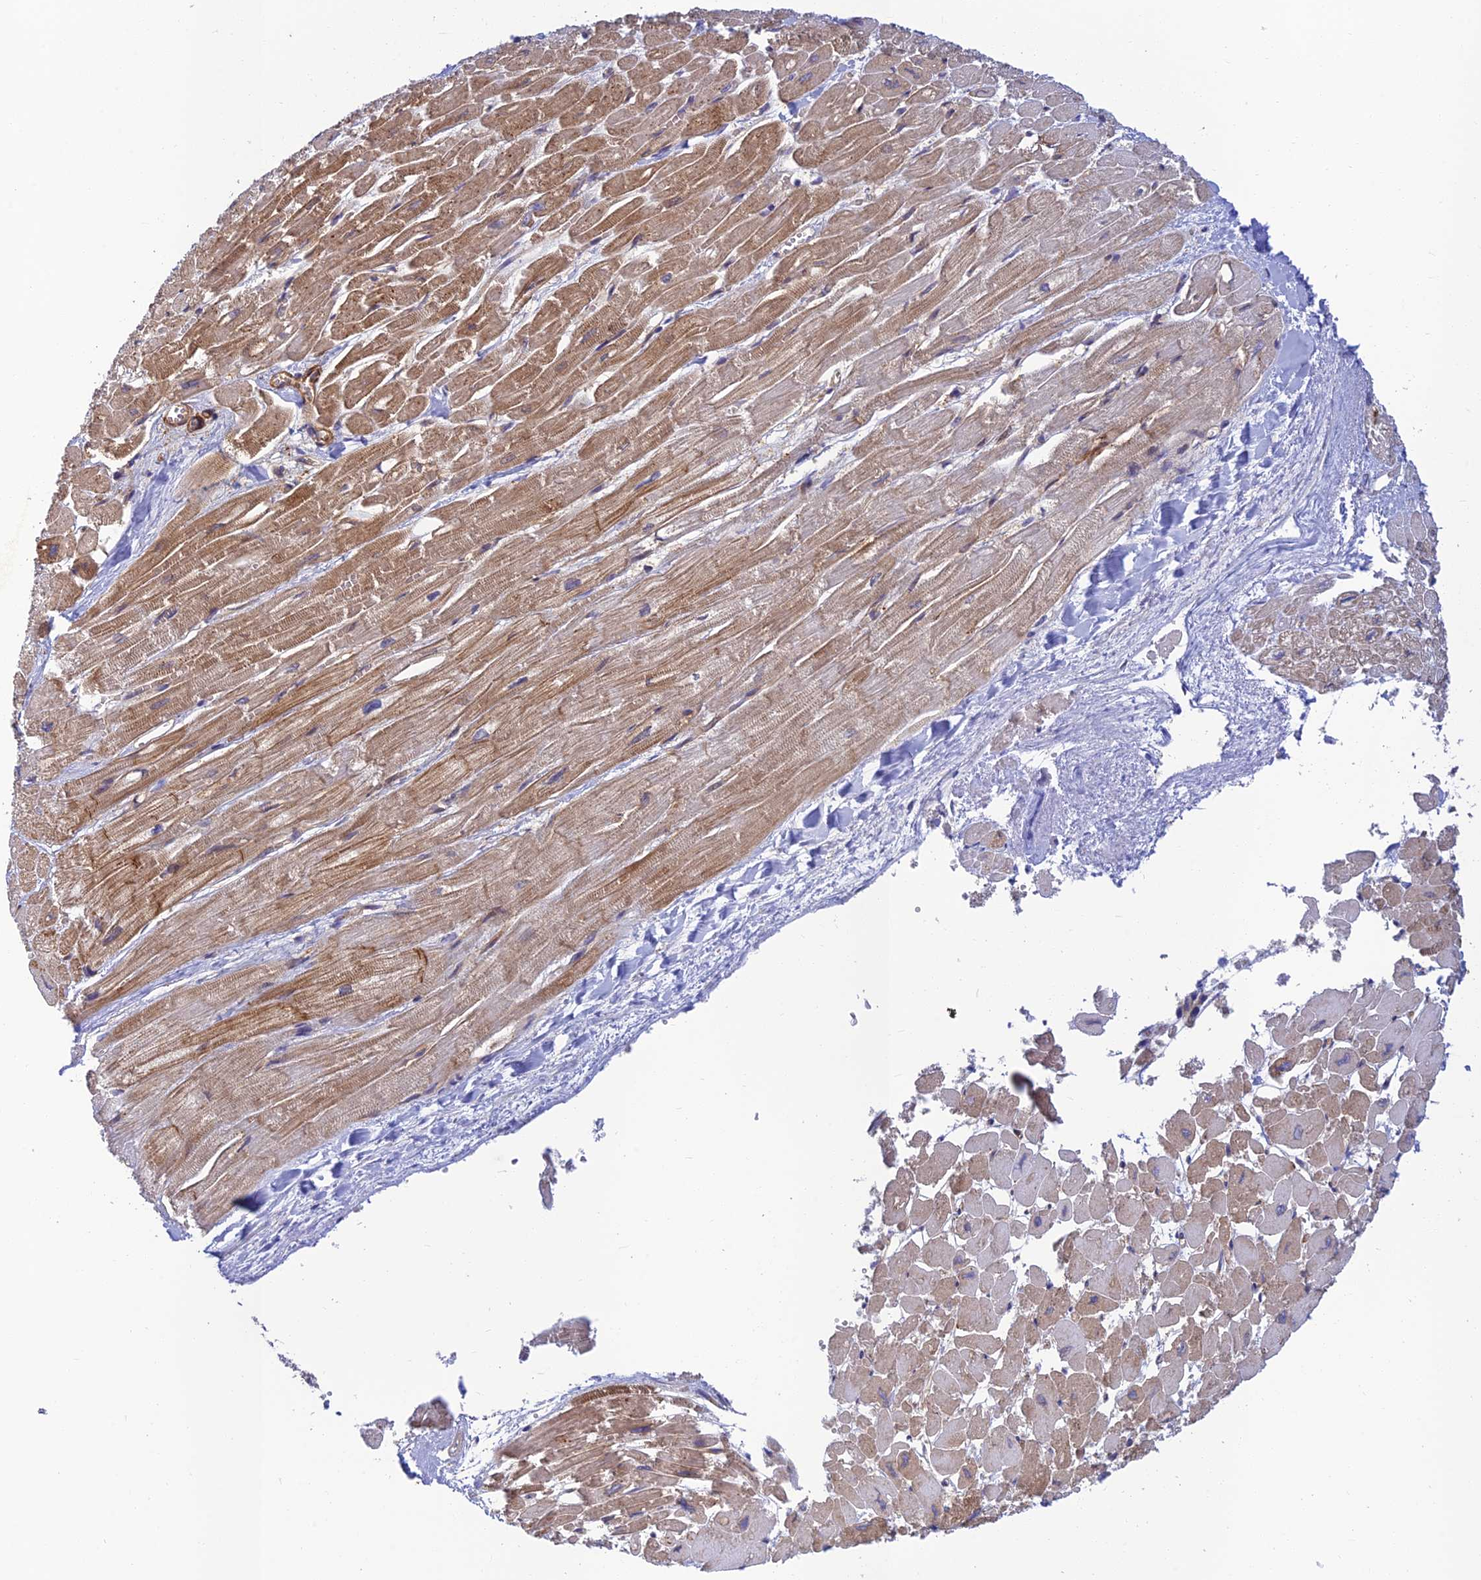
{"staining": {"intensity": "strong", "quantity": "25%-75%", "location": "cytoplasmic/membranous"}, "tissue": "heart muscle", "cell_type": "Cardiomyocytes", "image_type": "normal", "snomed": [{"axis": "morphology", "description": "Normal tissue, NOS"}, {"axis": "topography", "description": "Heart"}], "caption": "Immunohistochemical staining of normal heart muscle demonstrates 25%-75% levels of strong cytoplasmic/membranous protein positivity in about 25%-75% of cardiomyocytes.", "gene": "PPP1R12C", "patient": {"sex": "male", "age": 54}}